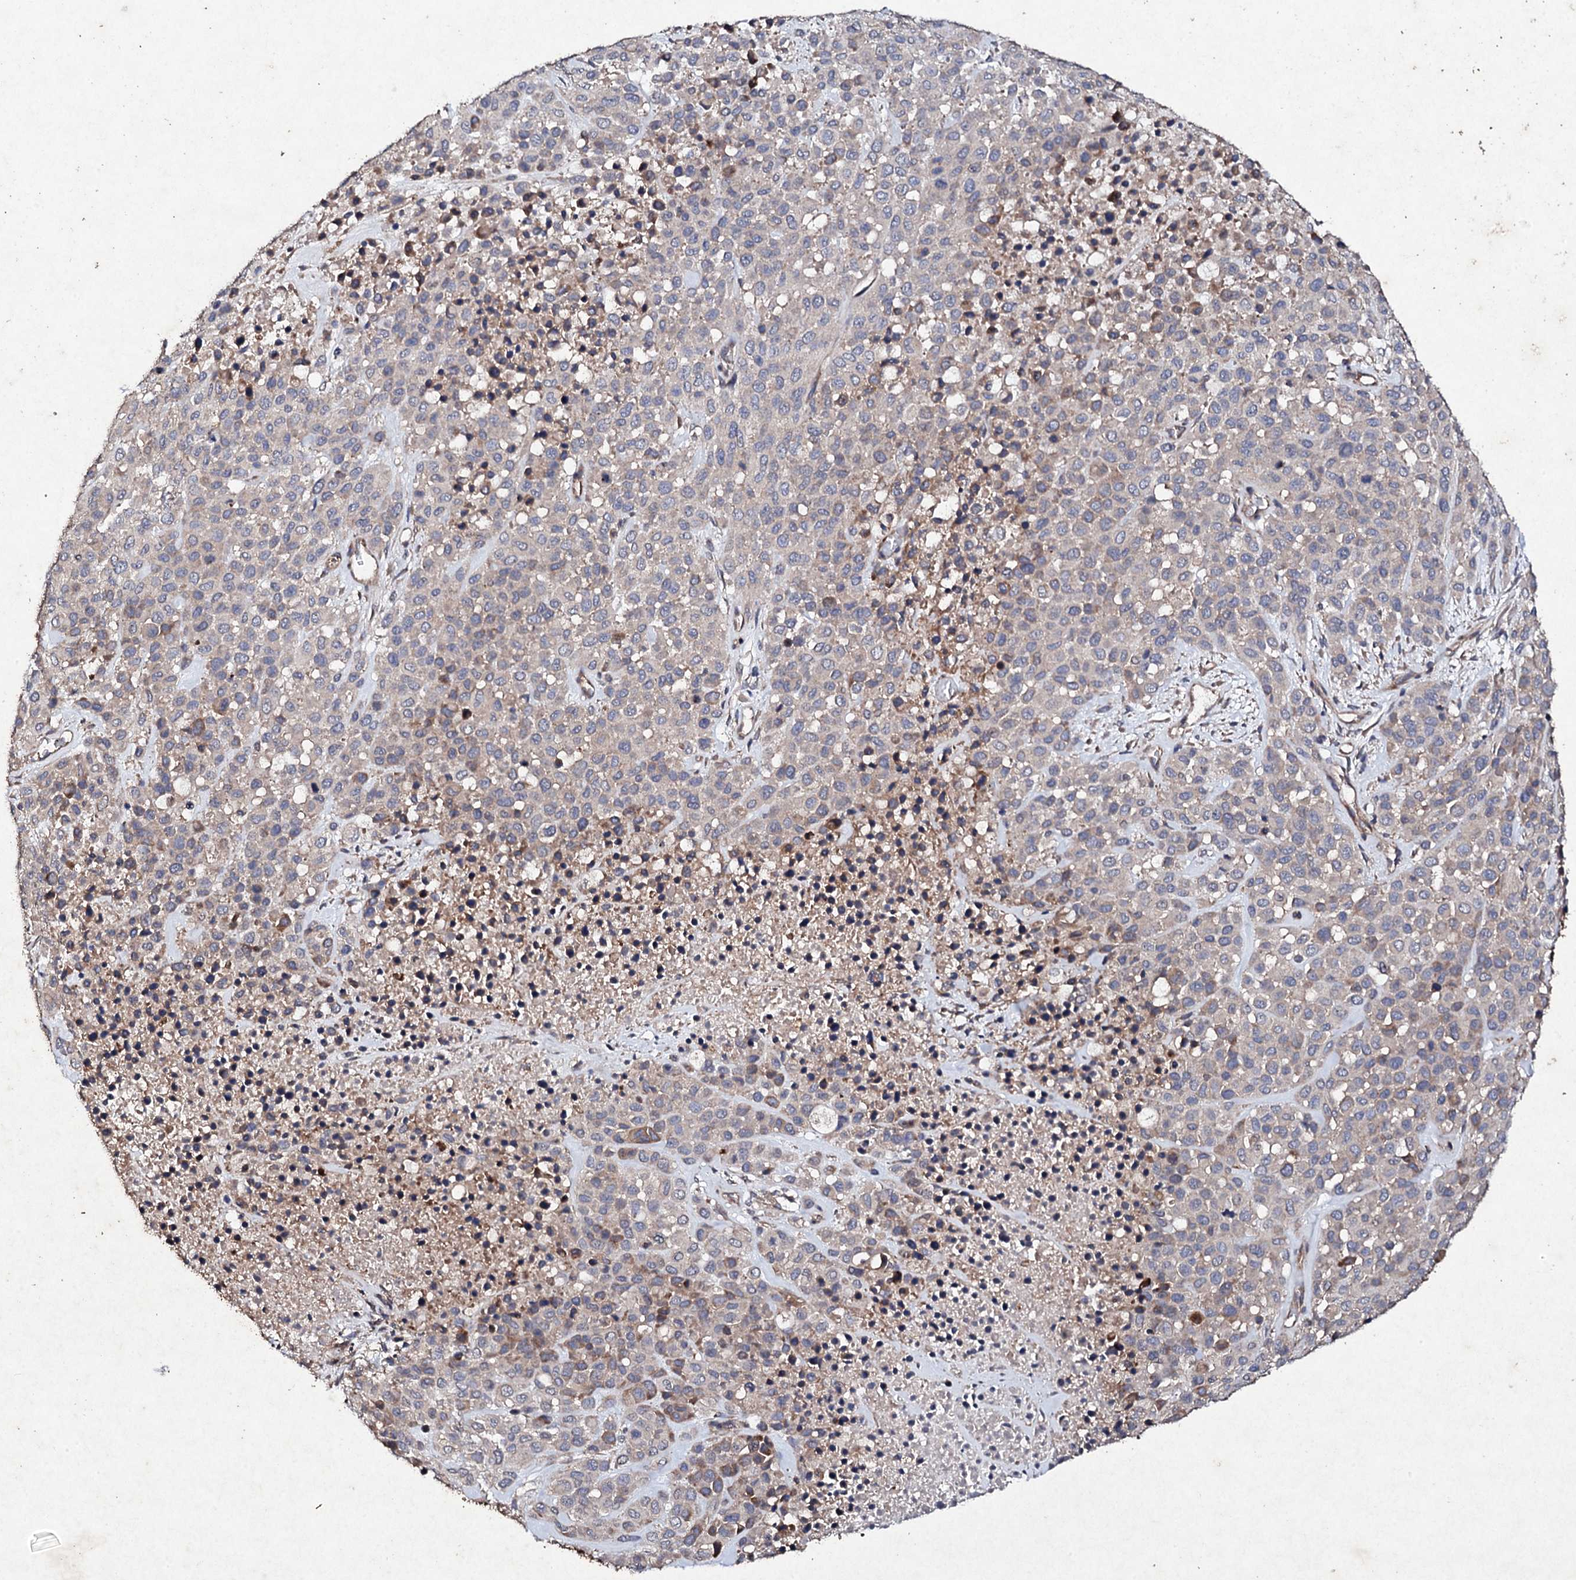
{"staining": {"intensity": "weak", "quantity": "25%-75%", "location": "cytoplasmic/membranous"}, "tissue": "melanoma", "cell_type": "Tumor cells", "image_type": "cancer", "snomed": [{"axis": "morphology", "description": "Malignant melanoma, Metastatic site"}, {"axis": "topography", "description": "Skin"}], "caption": "Melanoma stained for a protein (brown) shows weak cytoplasmic/membranous positive positivity in about 25%-75% of tumor cells.", "gene": "MOCOS", "patient": {"sex": "female", "age": 81}}